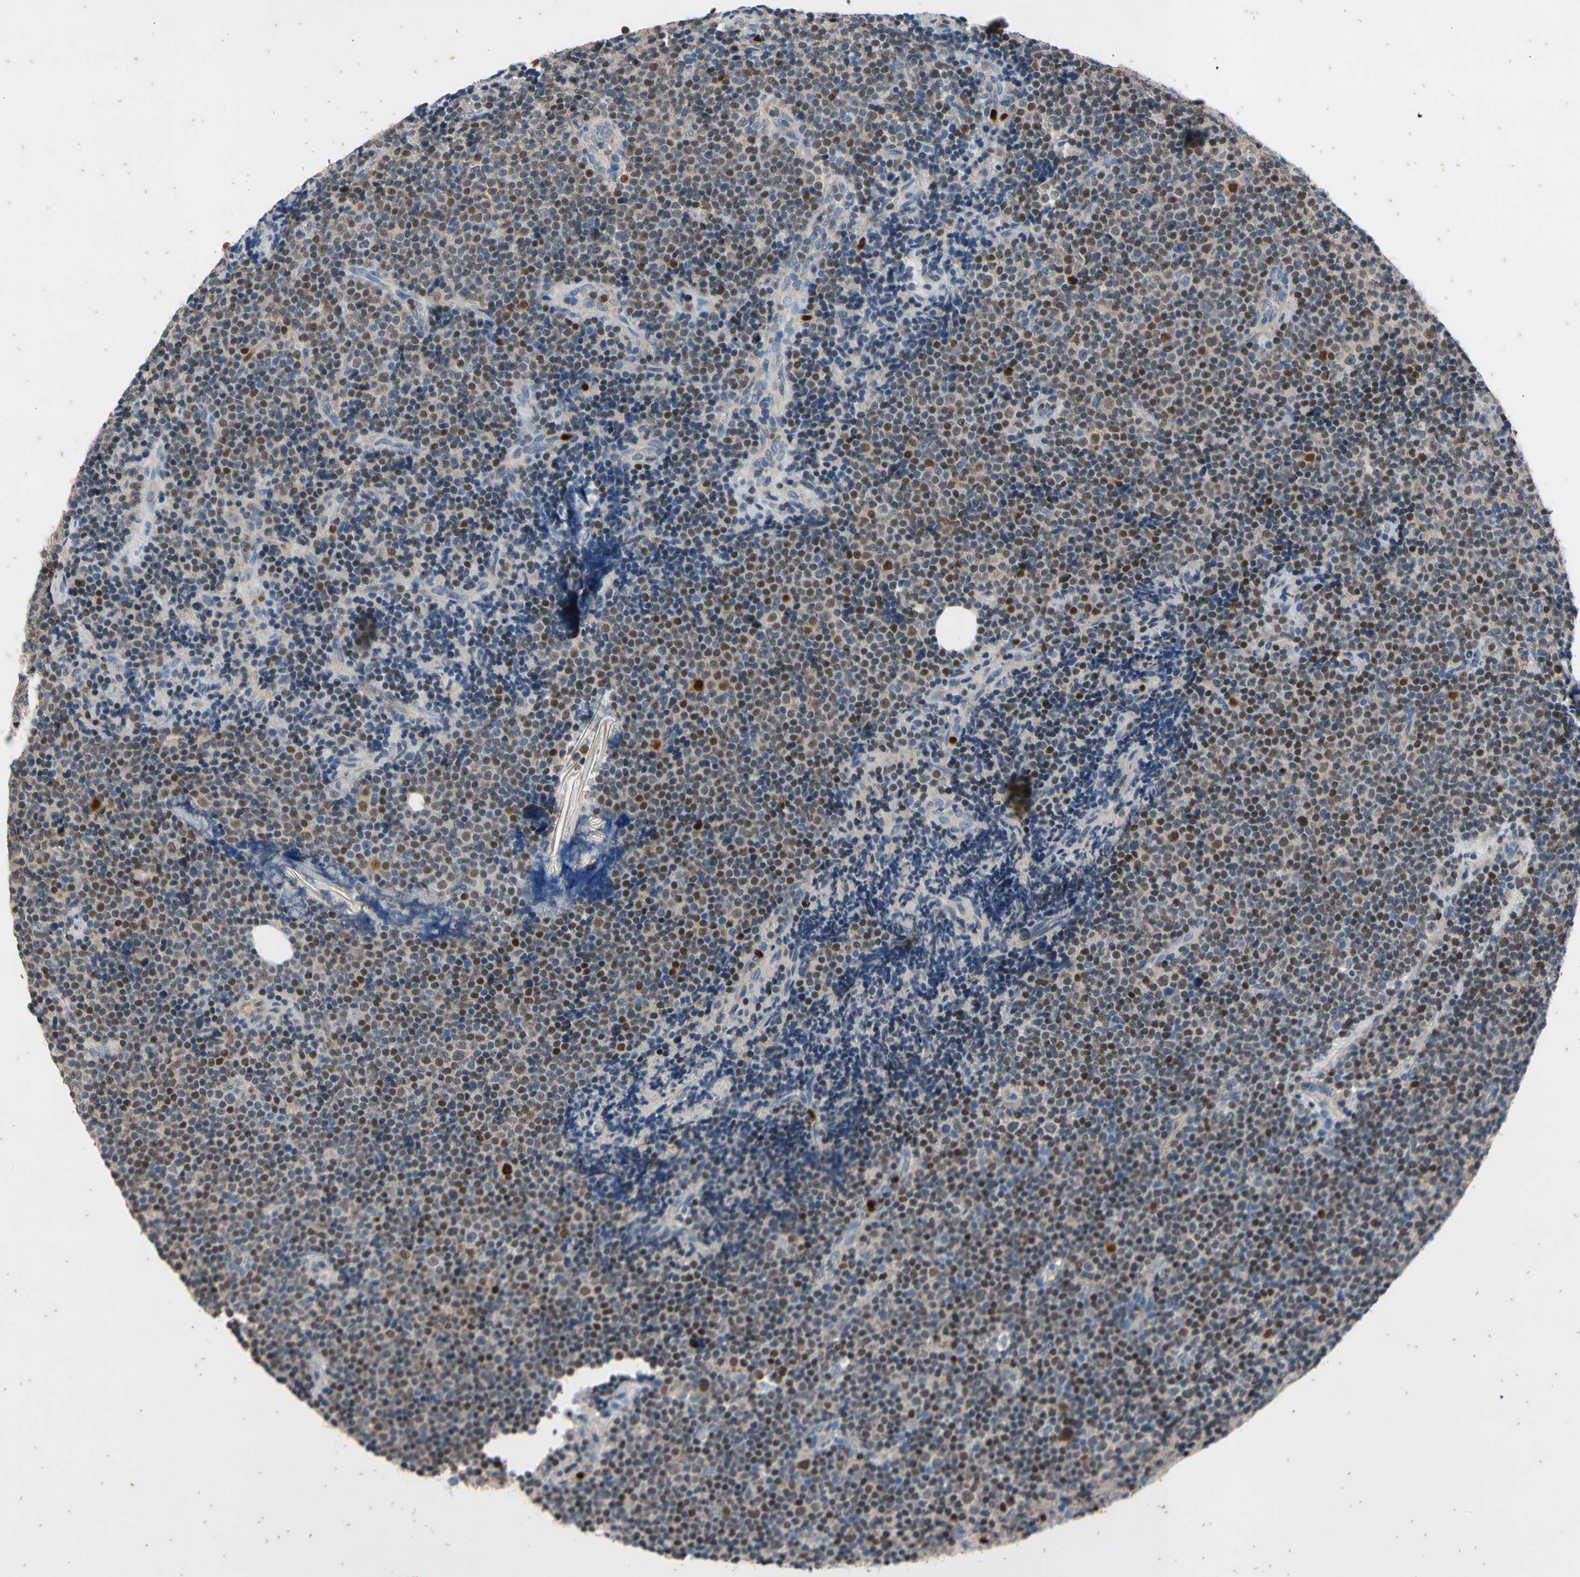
{"staining": {"intensity": "moderate", "quantity": "25%-75%", "location": "nuclear"}, "tissue": "lymphoma", "cell_type": "Tumor cells", "image_type": "cancer", "snomed": [{"axis": "morphology", "description": "Malignant lymphoma, non-Hodgkin's type, Low grade"}, {"axis": "topography", "description": "Lymph node"}], "caption": "There is medium levels of moderate nuclear expression in tumor cells of malignant lymphoma, non-Hodgkin's type (low-grade), as demonstrated by immunohistochemical staining (brown color).", "gene": "TBX21", "patient": {"sex": "female", "age": 67}}